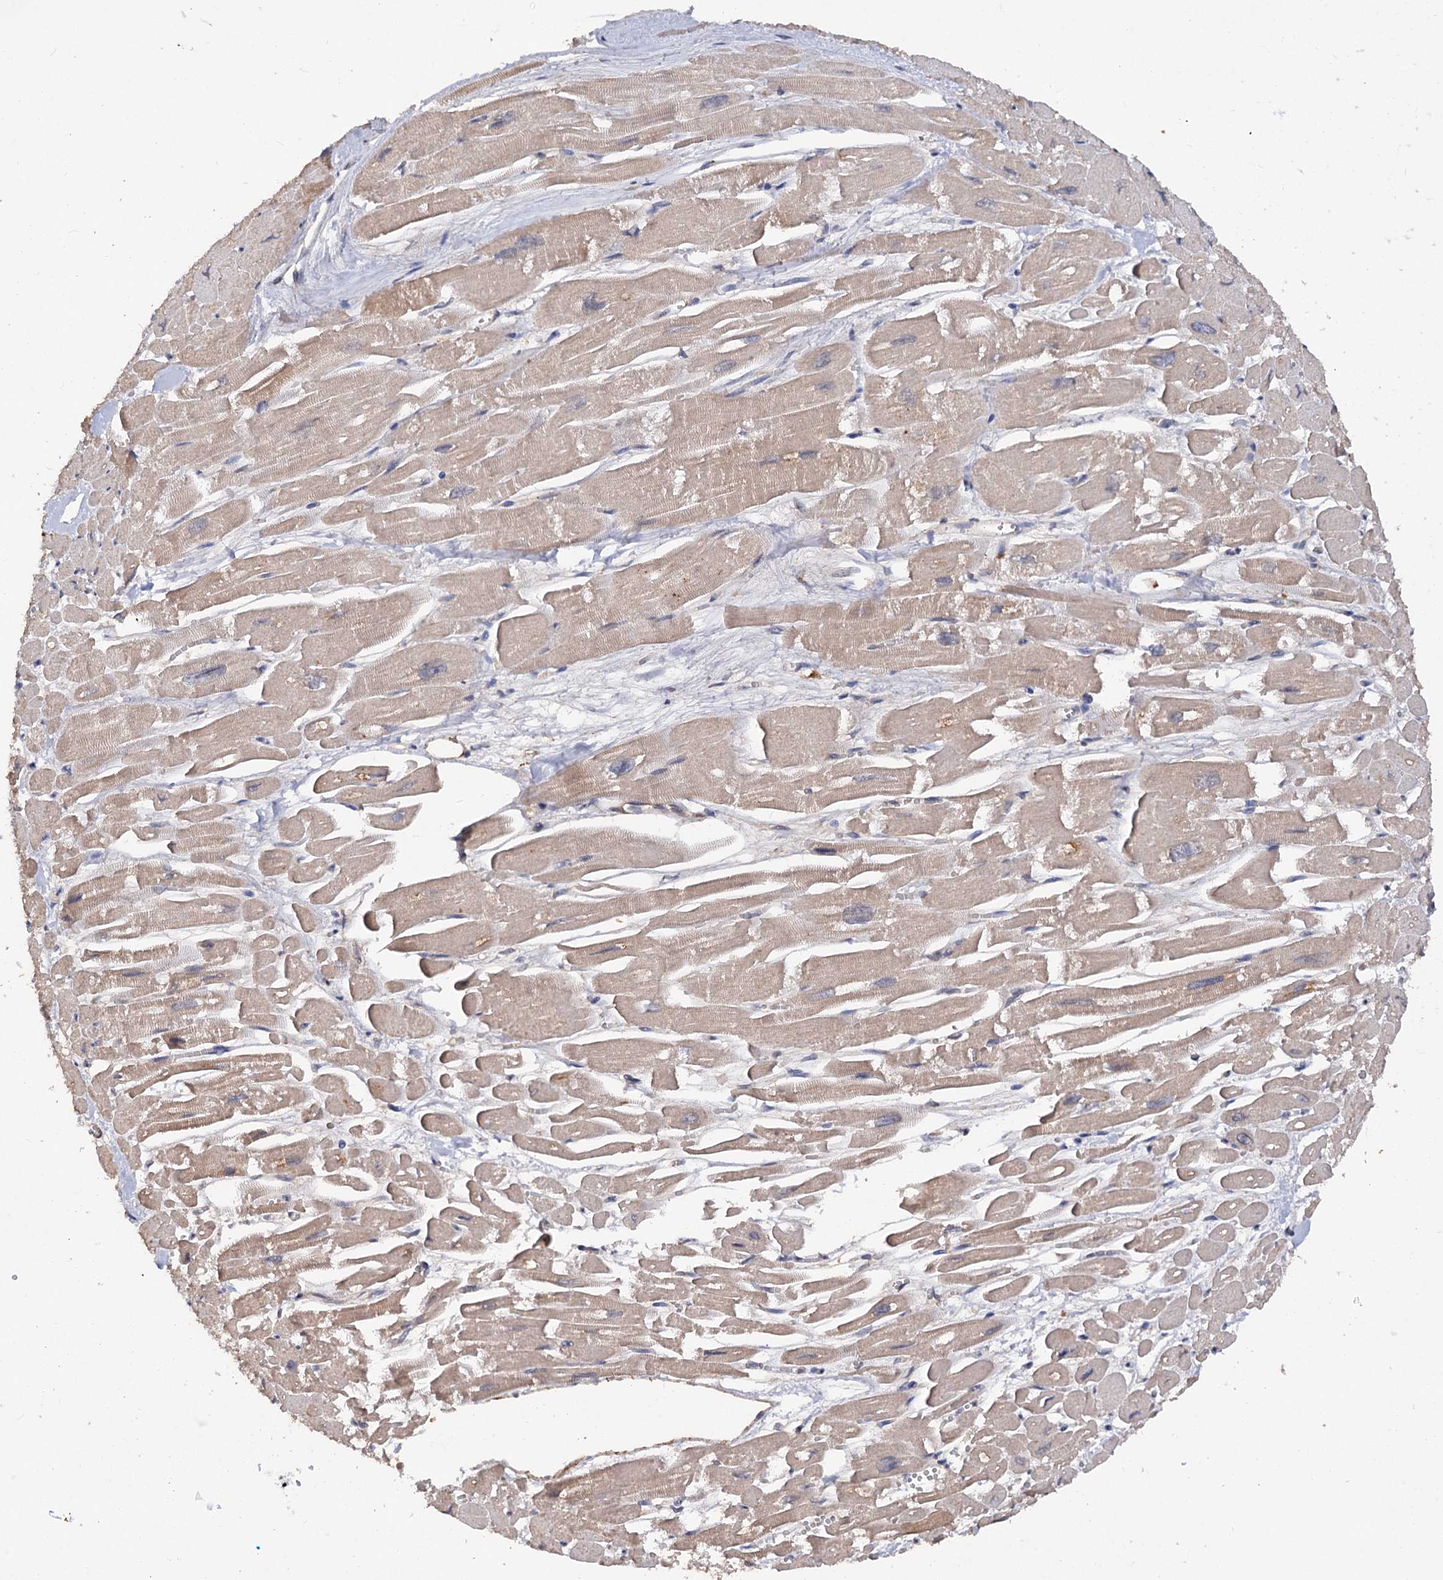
{"staining": {"intensity": "weak", "quantity": "25%-75%", "location": "cytoplasmic/membranous"}, "tissue": "heart muscle", "cell_type": "Cardiomyocytes", "image_type": "normal", "snomed": [{"axis": "morphology", "description": "Normal tissue, NOS"}, {"axis": "topography", "description": "Heart"}], "caption": "Weak cytoplasmic/membranous protein expression is appreciated in approximately 25%-75% of cardiomyocytes in heart muscle. (brown staining indicates protein expression, while blue staining denotes nuclei).", "gene": "NUDCD2", "patient": {"sex": "male", "age": 54}}